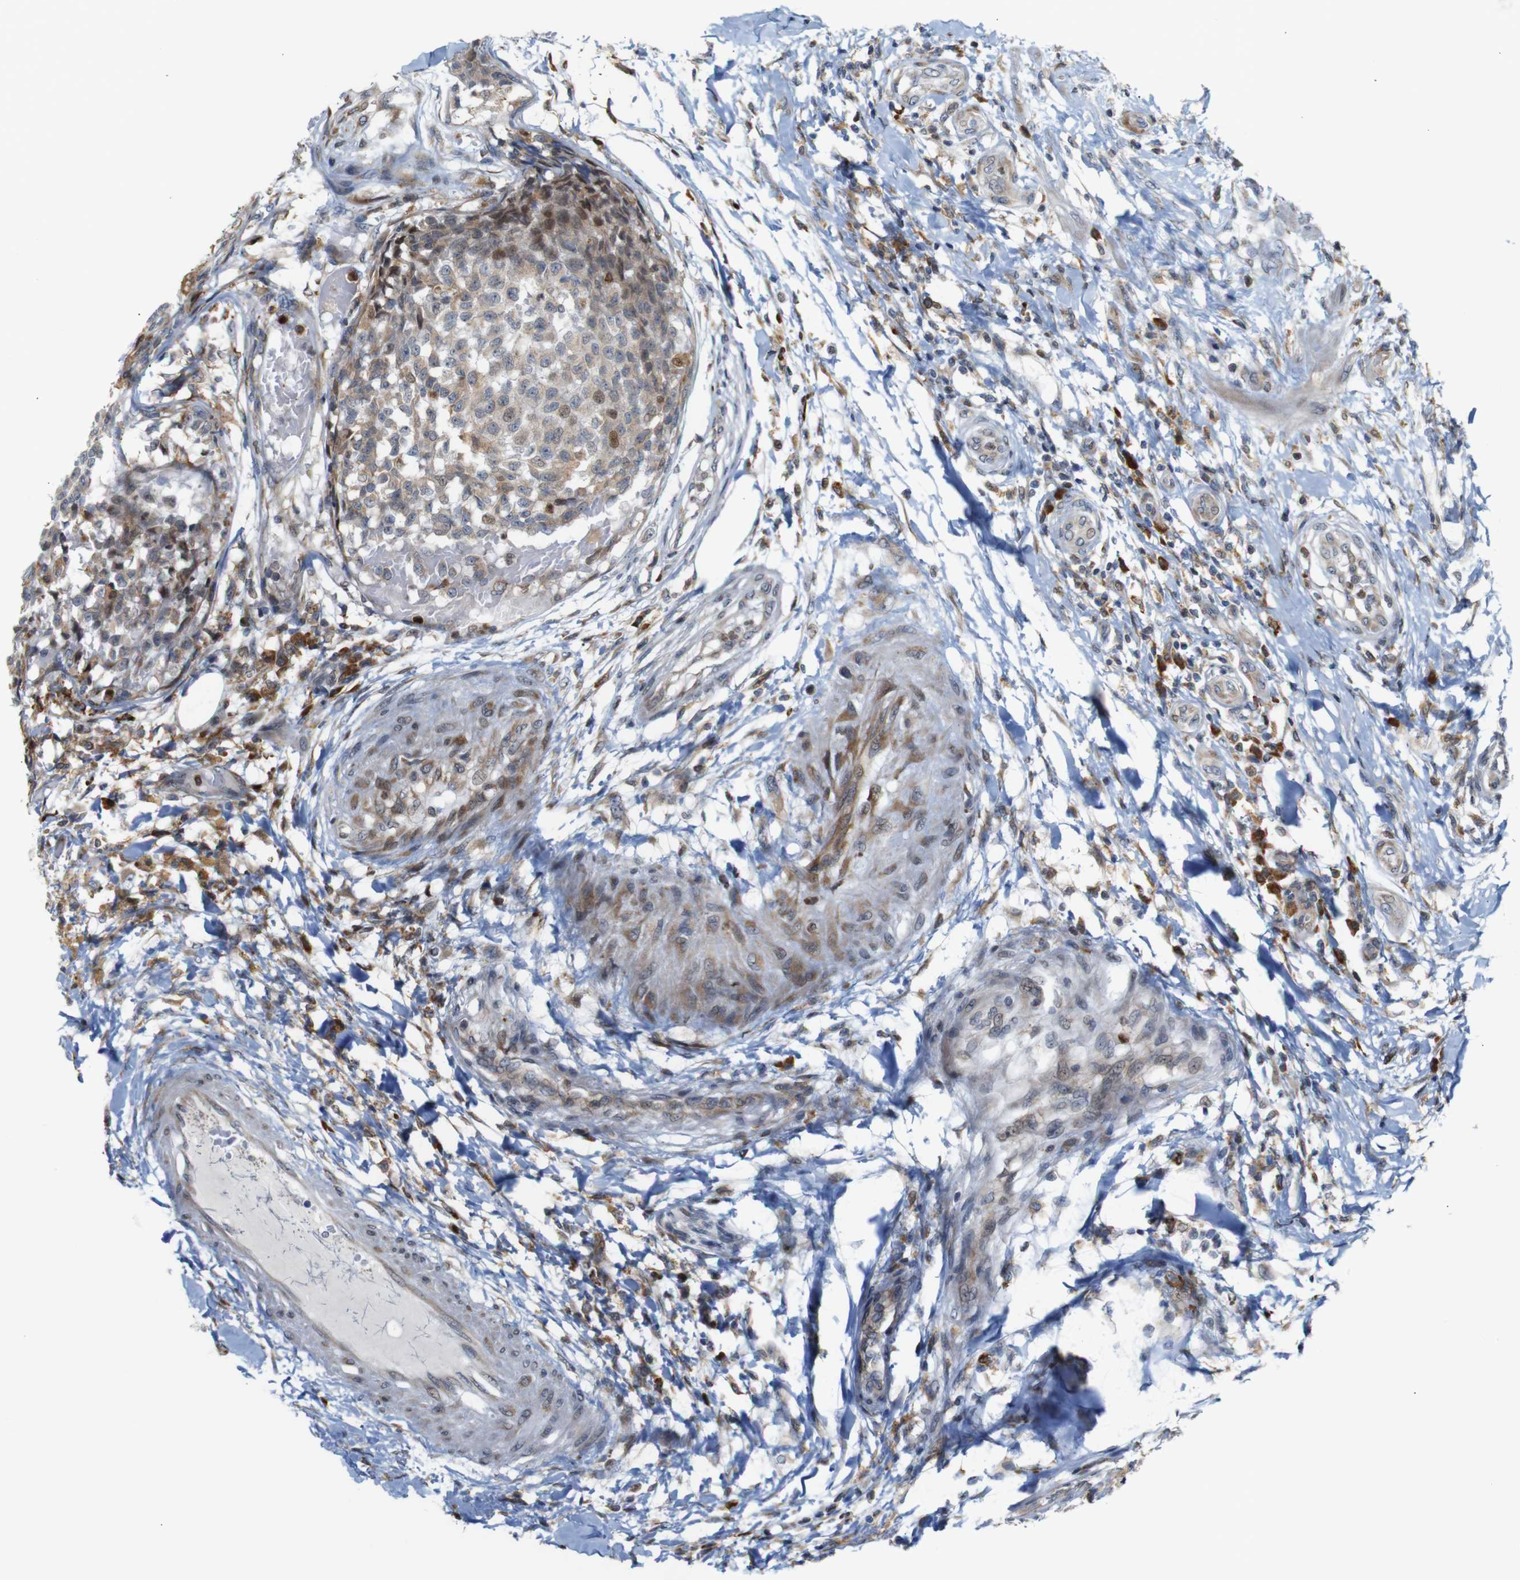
{"staining": {"intensity": "weak", "quantity": "<25%", "location": "cytoplasmic/membranous,nuclear"}, "tissue": "testis cancer", "cell_type": "Tumor cells", "image_type": "cancer", "snomed": [{"axis": "morphology", "description": "Seminoma, NOS"}, {"axis": "topography", "description": "Testis"}], "caption": "A high-resolution histopathology image shows immunohistochemistry staining of testis seminoma, which reveals no significant expression in tumor cells.", "gene": "PTPN1", "patient": {"sex": "male", "age": 59}}